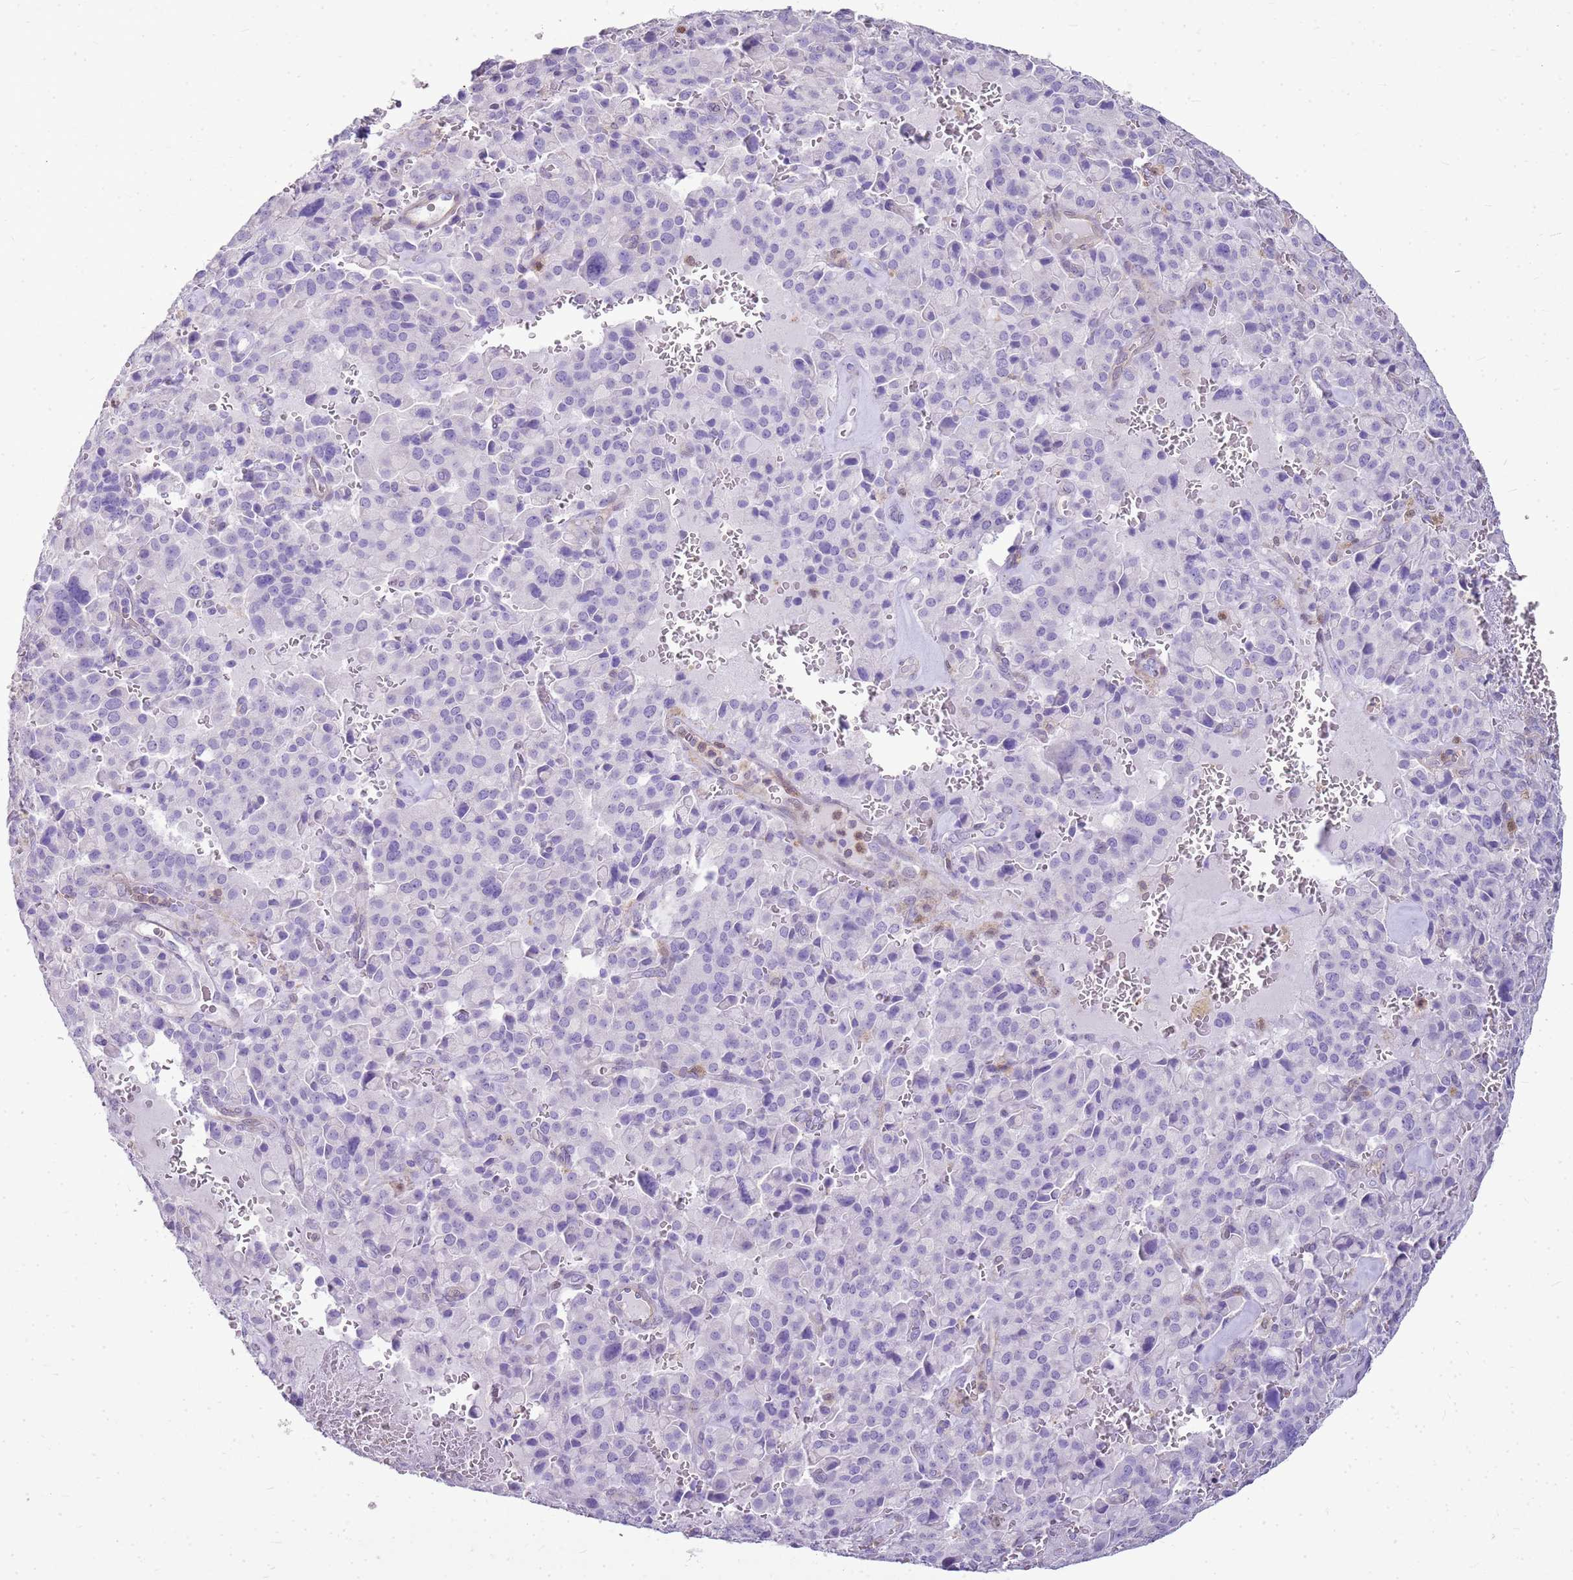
{"staining": {"intensity": "negative", "quantity": "none", "location": "none"}, "tissue": "pancreatic cancer", "cell_type": "Tumor cells", "image_type": "cancer", "snomed": [{"axis": "morphology", "description": "Adenocarcinoma, NOS"}, {"axis": "topography", "description": "Pancreas"}], "caption": "Pancreatic cancer stained for a protein using IHC displays no staining tumor cells.", "gene": "SULT1E1", "patient": {"sex": "male", "age": 65}}